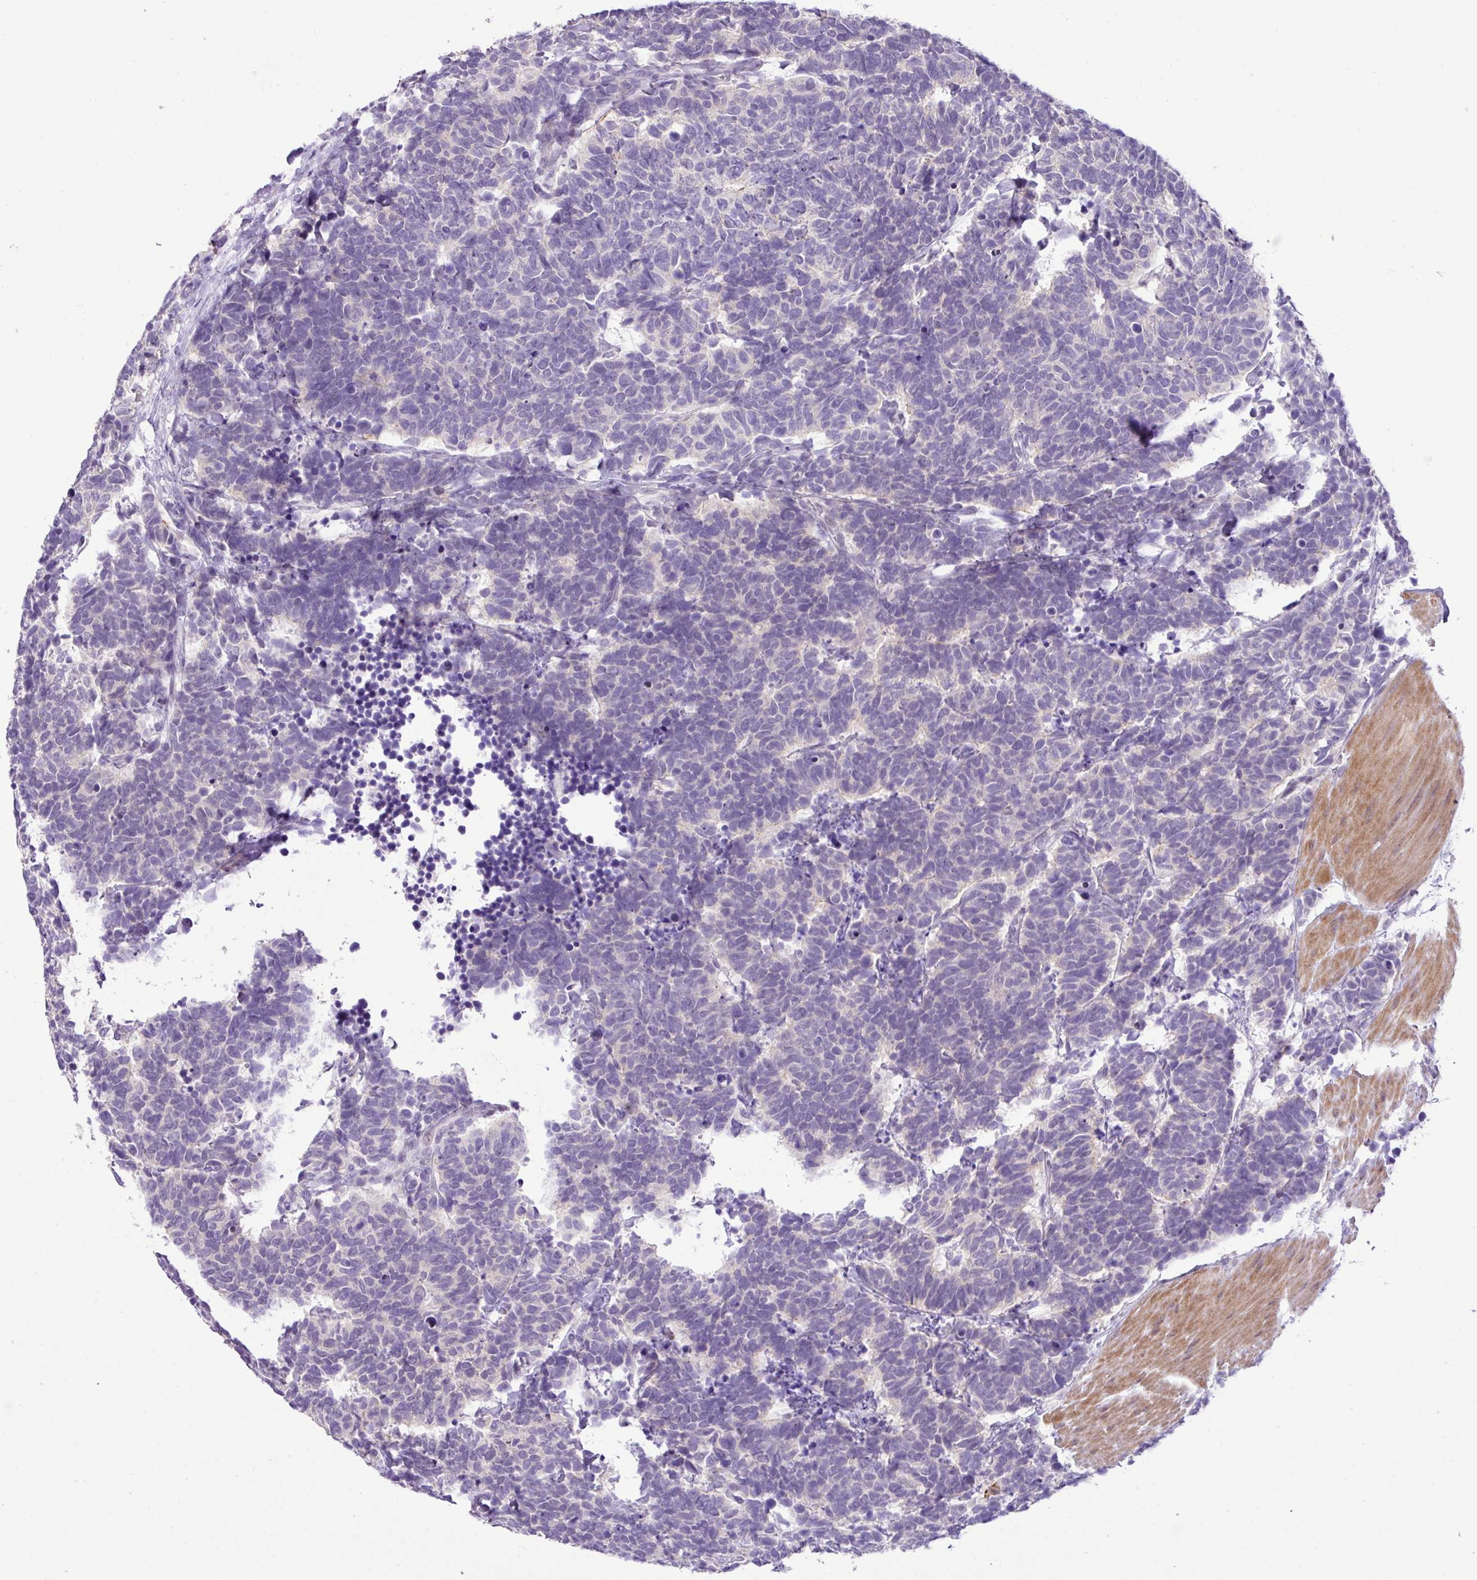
{"staining": {"intensity": "negative", "quantity": "none", "location": "none"}, "tissue": "carcinoid", "cell_type": "Tumor cells", "image_type": "cancer", "snomed": [{"axis": "morphology", "description": "Carcinoma, NOS"}, {"axis": "morphology", "description": "Carcinoid, malignant, NOS"}, {"axis": "topography", "description": "Urinary bladder"}], "caption": "Tumor cells are negative for protein expression in human carcinoid. The staining was performed using DAB to visualize the protein expression in brown, while the nuclei were stained in blue with hematoxylin (Magnification: 20x).", "gene": "YLPM1", "patient": {"sex": "male", "age": 57}}